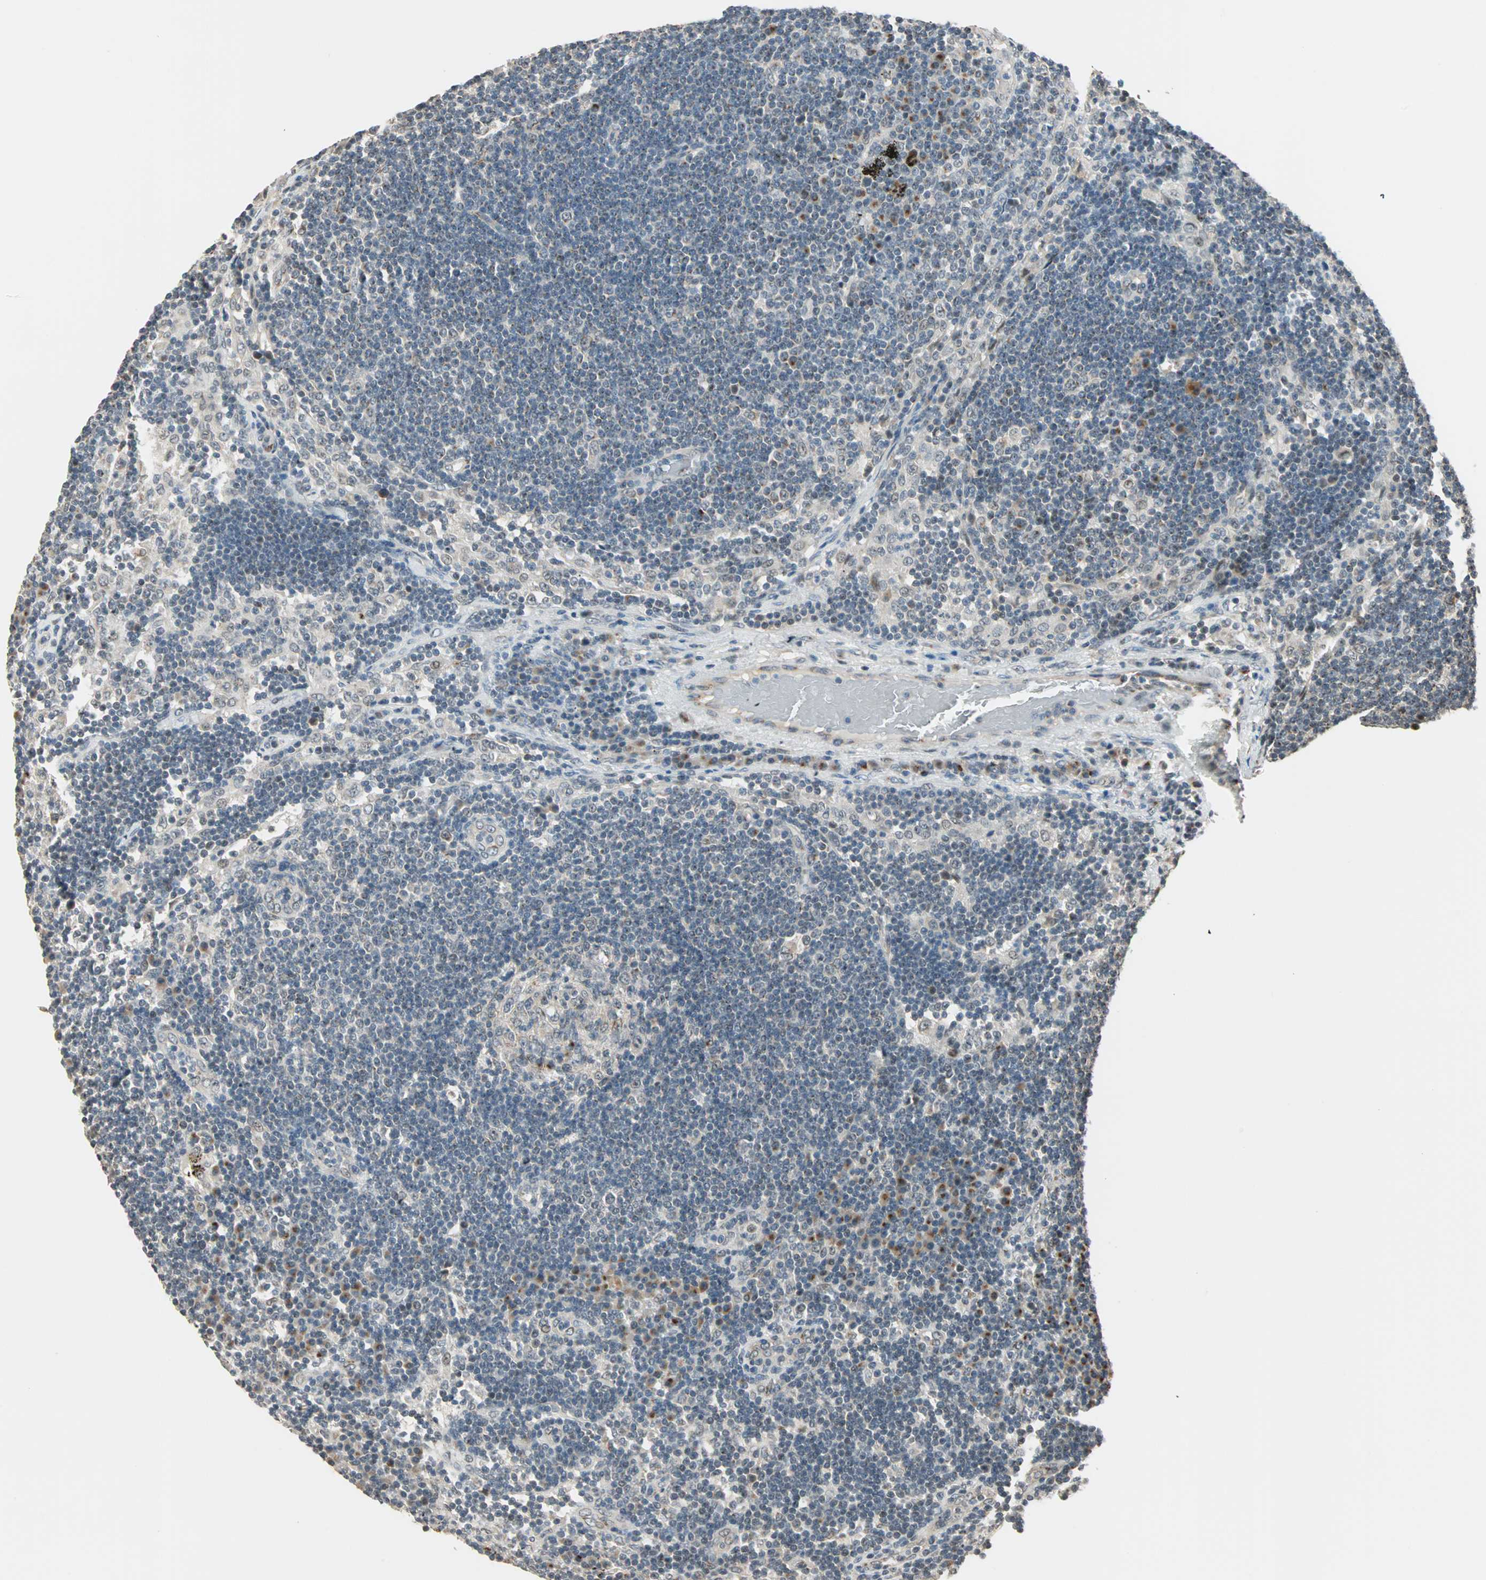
{"staining": {"intensity": "weak", "quantity": "25%-75%", "location": "cytoplasmic/membranous"}, "tissue": "lymph node", "cell_type": "Germinal center cells", "image_type": "normal", "snomed": [{"axis": "morphology", "description": "Normal tissue, NOS"}, {"axis": "morphology", "description": "Squamous cell carcinoma, metastatic, NOS"}, {"axis": "topography", "description": "Lymph node"}], "caption": "Immunohistochemistry staining of unremarkable lymph node, which reveals low levels of weak cytoplasmic/membranous positivity in about 25%-75% of germinal center cells indicating weak cytoplasmic/membranous protein expression. The staining was performed using DAB (brown) for protein detection and nuclei were counterstained in hematoxylin (blue).", "gene": "PRDM2", "patient": {"sex": "female", "age": 53}}